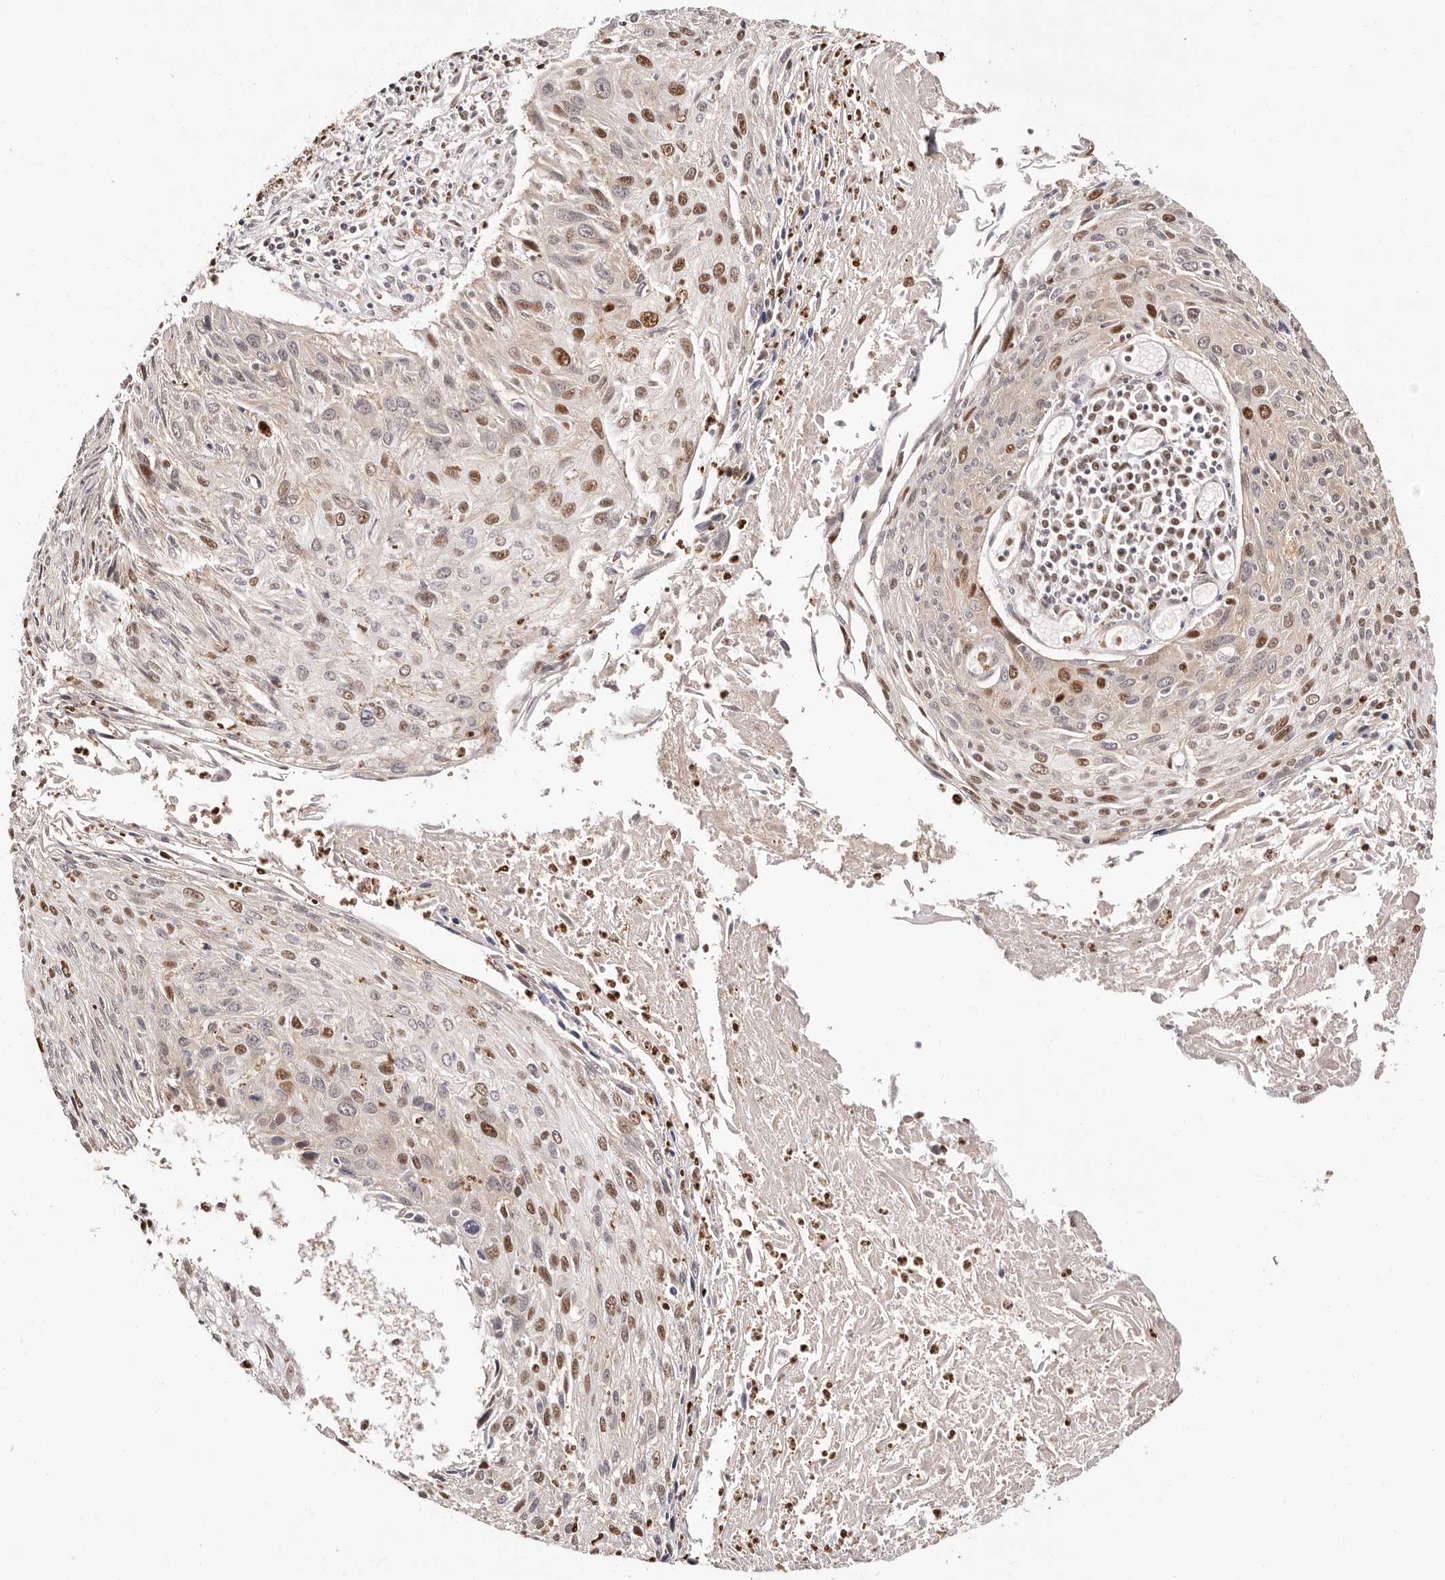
{"staining": {"intensity": "moderate", "quantity": "25%-75%", "location": "nuclear"}, "tissue": "cervical cancer", "cell_type": "Tumor cells", "image_type": "cancer", "snomed": [{"axis": "morphology", "description": "Squamous cell carcinoma, NOS"}, {"axis": "topography", "description": "Cervix"}], "caption": "A brown stain labels moderate nuclear staining of a protein in human squamous cell carcinoma (cervical) tumor cells. (DAB (3,3'-diaminobenzidine) IHC with brightfield microscopy, high magnification).", "gene": "TKT", "patient": {"sex": "female", "age": 51}}